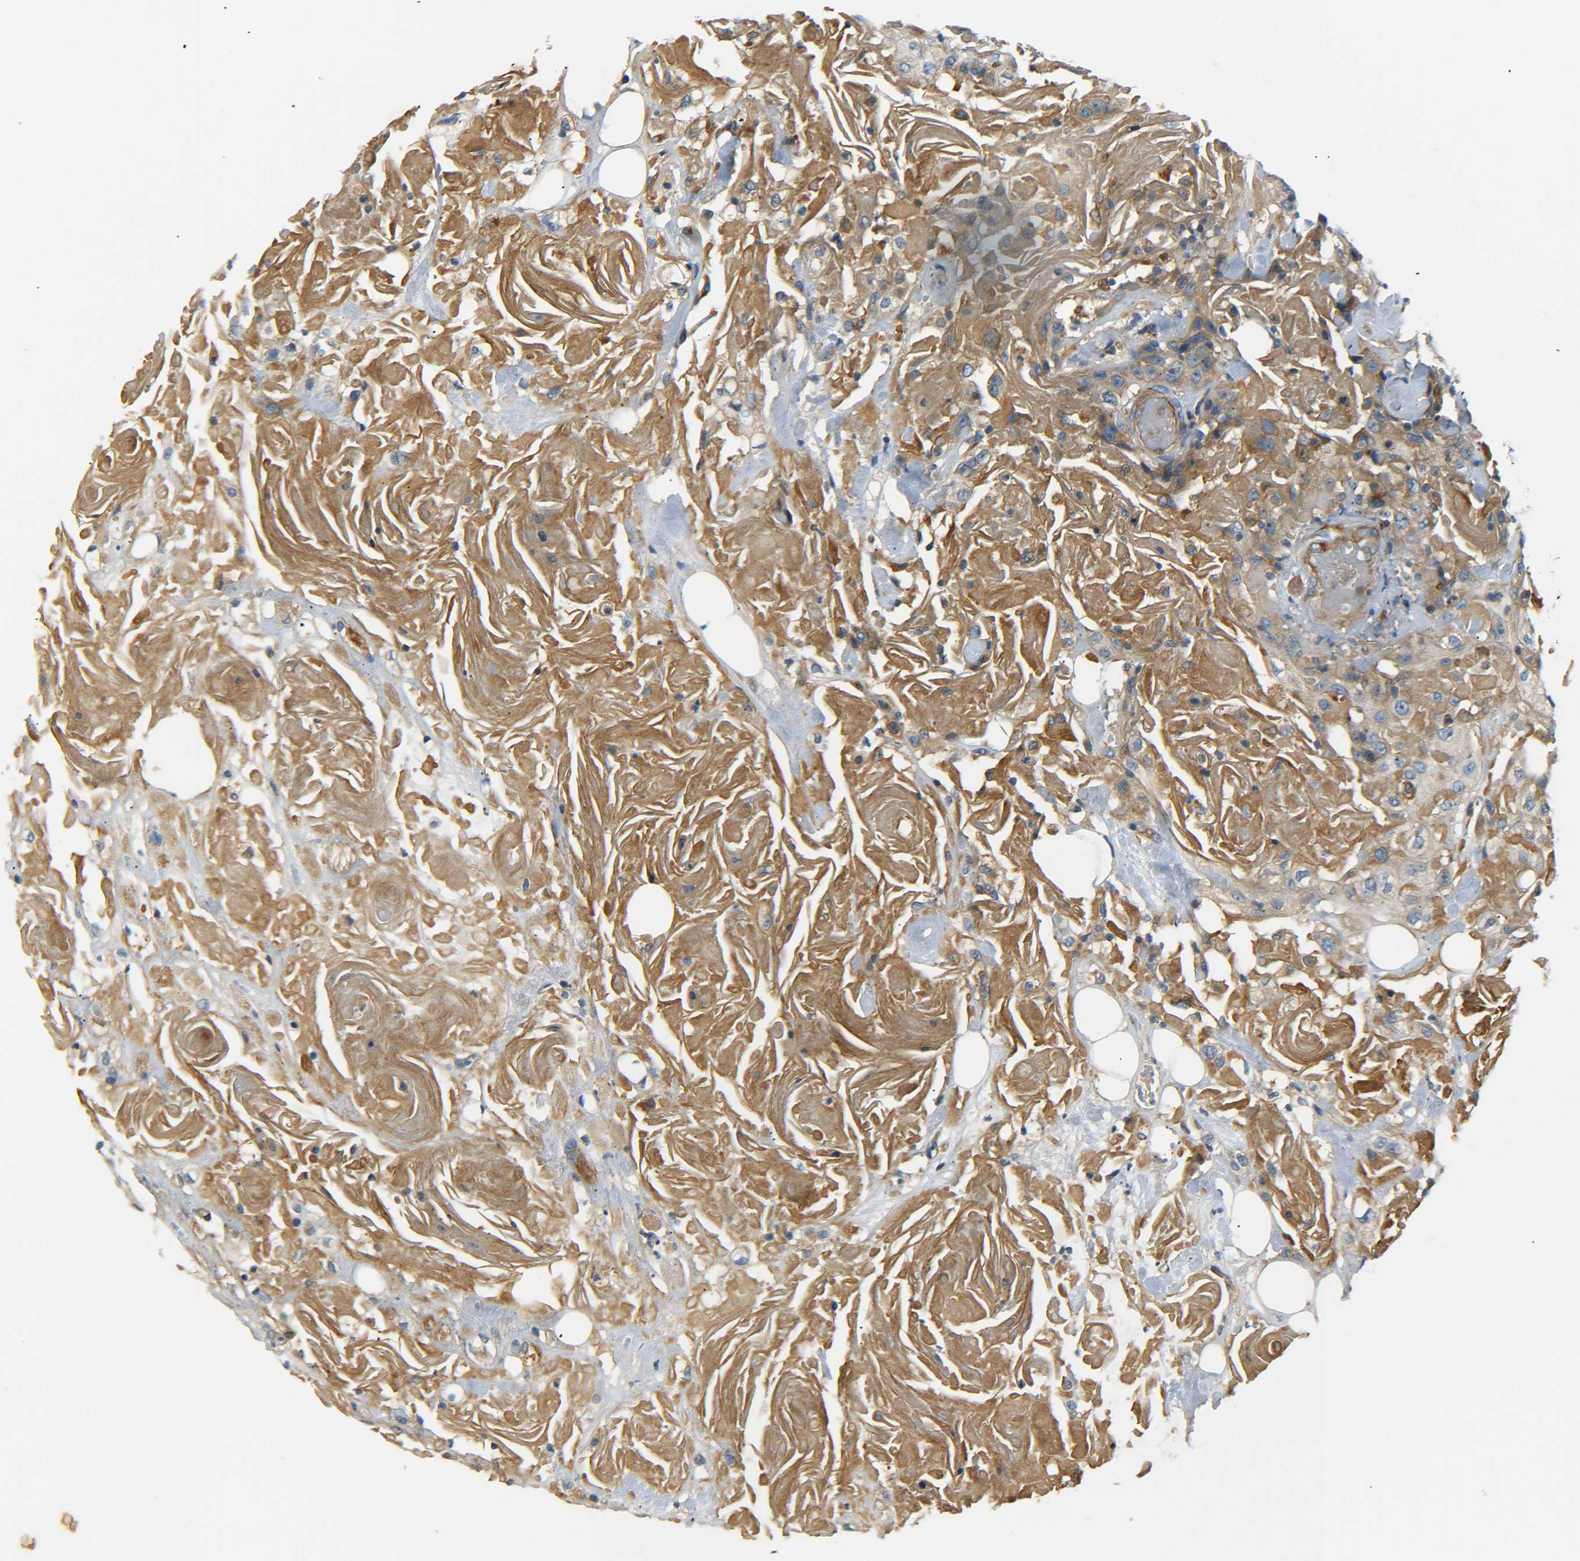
{"staining": {"intensity": "weak", "quantity": "25%-75%", "location": "cytoplasmic/membranous"}, "tissue": "head and neck cancer", "cell_type": "Tumor cells", "image_type": "cancer", "snomed": [{"axis": "morphology", "description": "Squamous cell carcinoma, NOS"}, {"axis": "topography", "description": "Head-Neck"}], "caption": "Weak cytoplasmic/membranous positivity for a protein is appreciated in about 25%-75% of tumor cells of head and neck cancer (squamous cell carcinoma) using immunohistochemistry (IHC).", "gene": "LRCH3", "patient": {"sex": "female", "age": 84}}